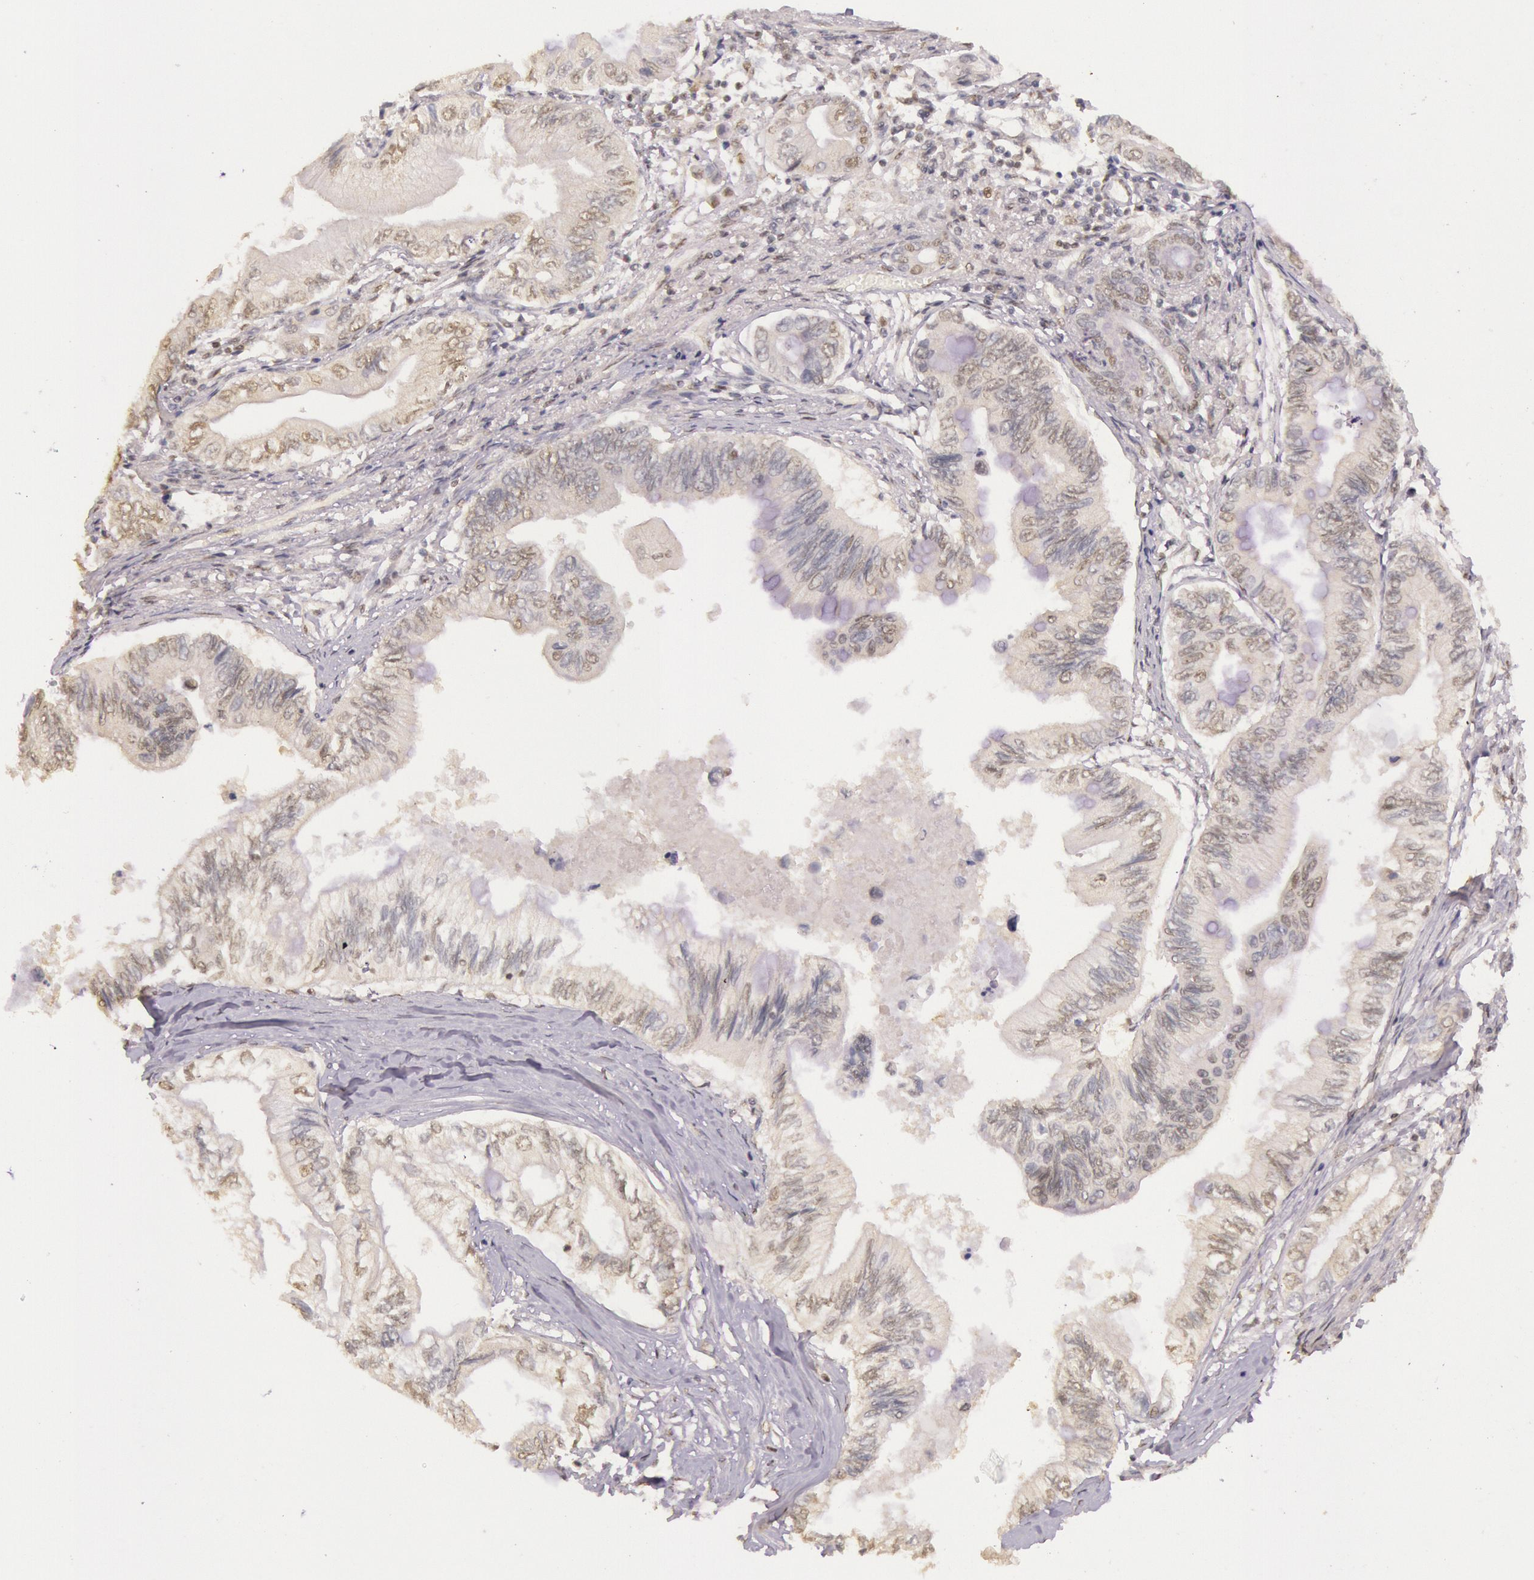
{"staining": {"intensity": "weak", "quantity": "<25%", "location": "cytoplasmic/membranous,nuclear"}, "tissue": "pancreatic cancer", "cell_type": "Tumor cells", "image_type": "cancer", "snomed": [{"axis": "morphology", "description": "Adenocarcinoma, NOS"}, {"axis": "topography", "description": "Pancreas"}], "caption": "Tumor cells are negative for brown protein staining in pancreatic cancer.", "gene": "RTL10", "patient": {"sex": "female", "age": 66}}